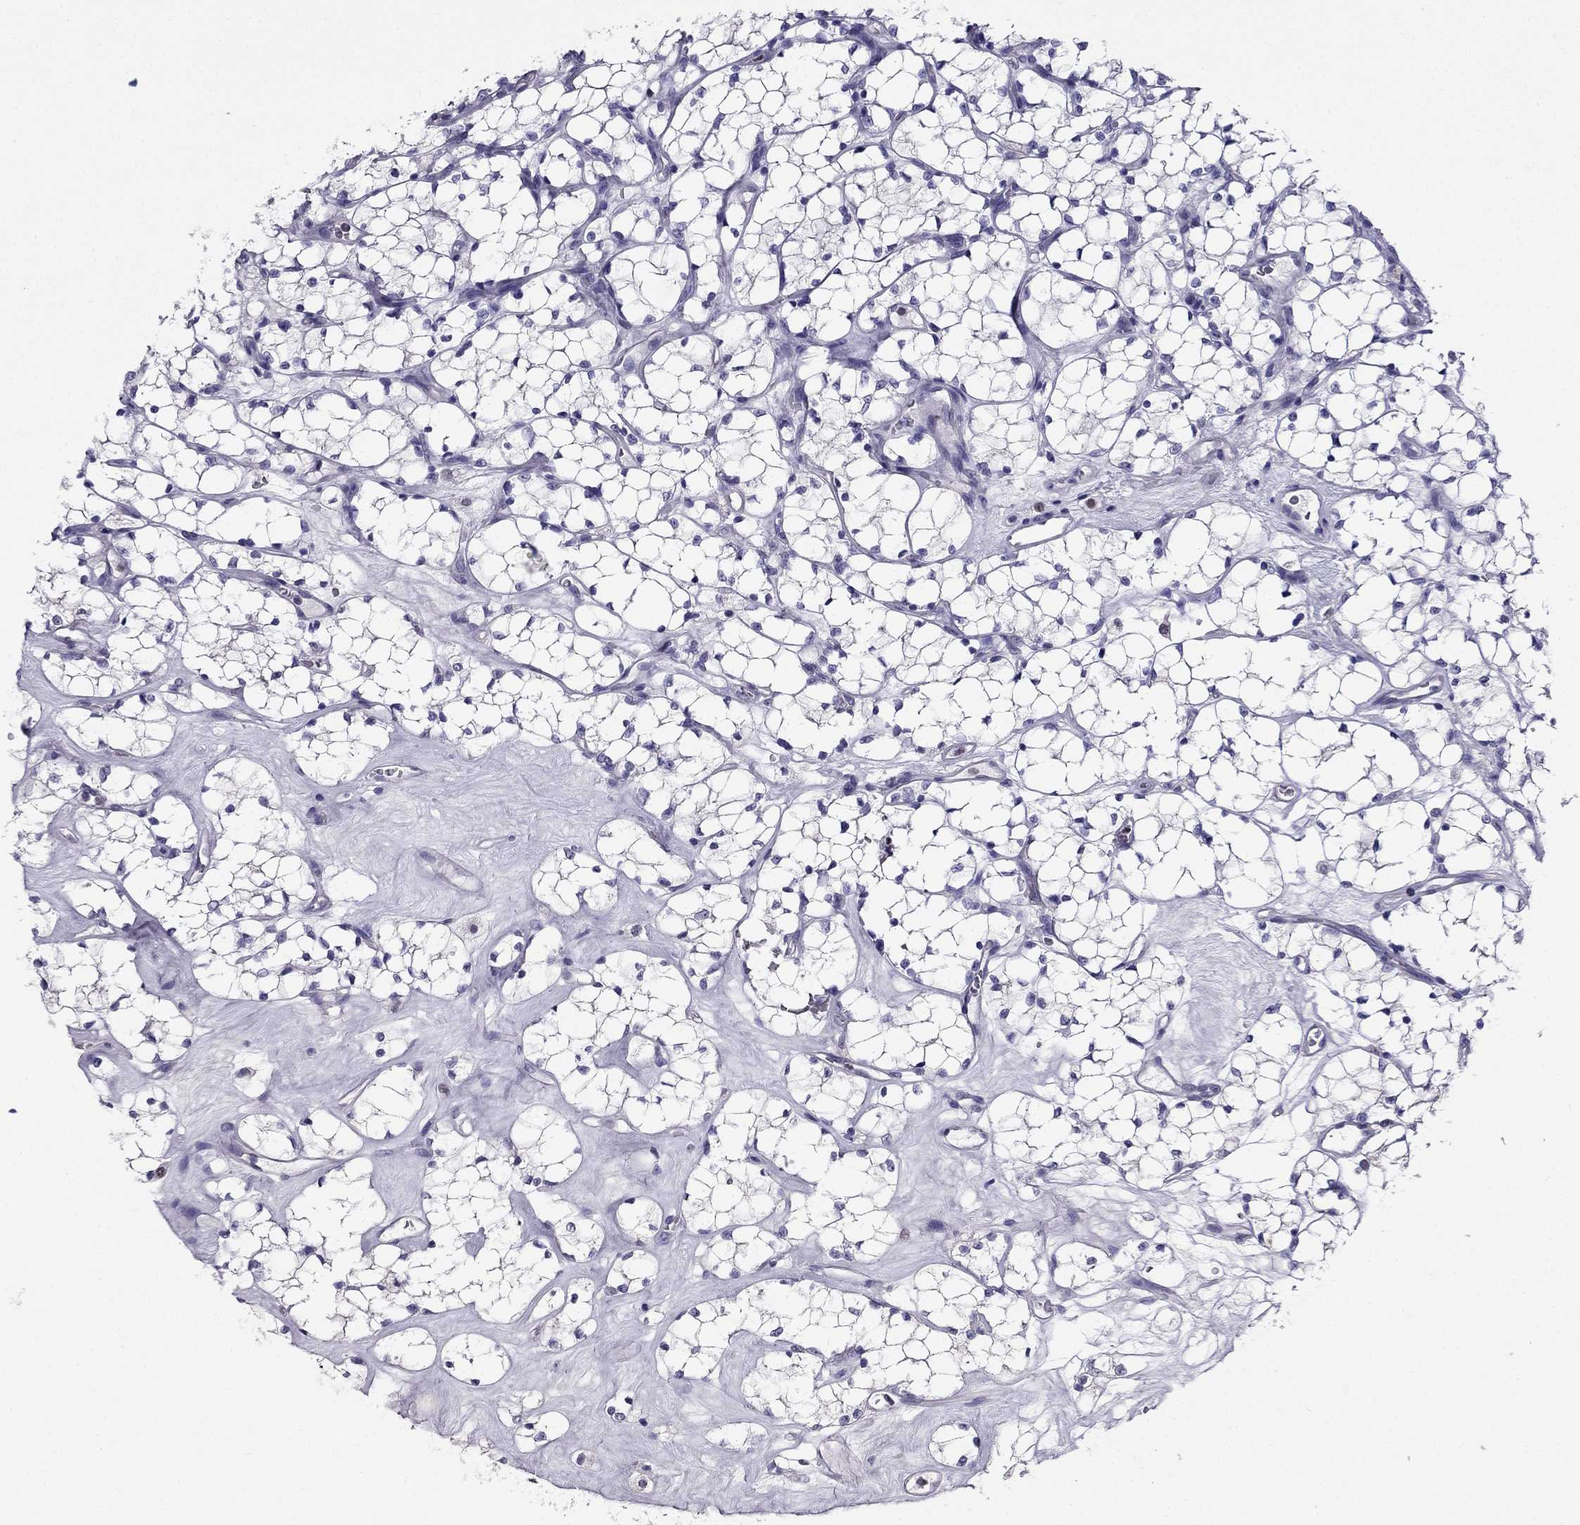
{"staining": {"intensity": "negative", "quantity": "none", "location": "none"}, "tissue": "renal cancer", "cell_type": "Tumor cells", "image_type": "cancer", "snomed": [{"axis": "morphology", "description": "Adenocarcinoma, NOS"}, {"axis": "topography", "description": "Kidney"}], "caption": "This is an immunohistochemistry micrograph of human renal cancer (adenocarcinoma). There is no staining in tumor cells.", "gene": "ARID3A", "patient": {"sex": "female", "age": 69}}